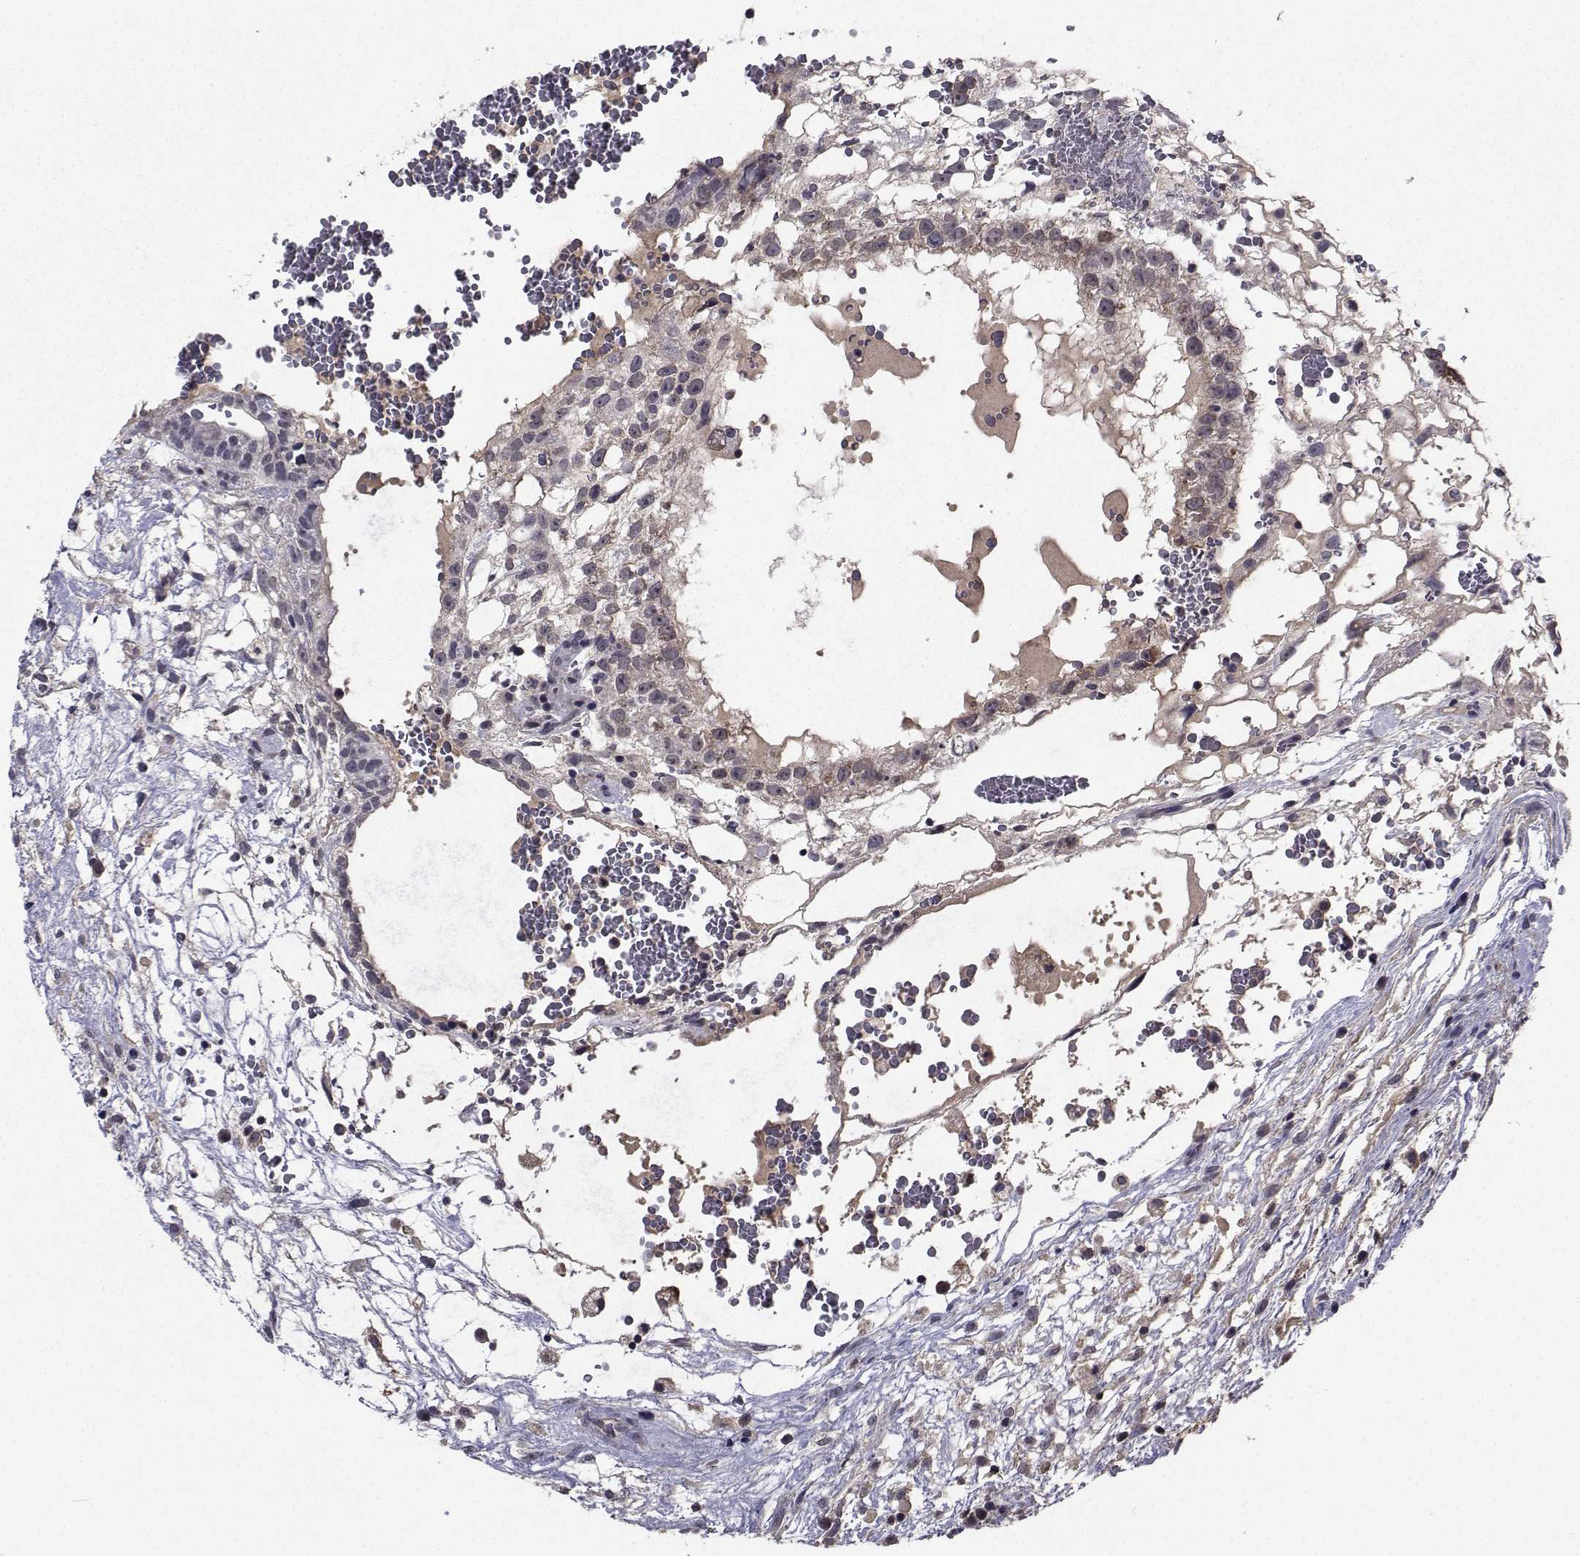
{"staining": {"intensity": "weak", "quantity": "<25%", "location": "cytoplasmic/membranous"}, "tissue": "testis cancer", "cell_type": "Tumor cells", "image_type": "cancer", "snomed": [{"axis": "morphology", "description": "Normal tissue, NOS"}, {"axis": "morphology", "description": "Carcinoma, Embryonal, NOS"}, {"axis": "topography", "description": "Testis"}], "caption": "A micrograph of human embryonal carcinoma (testis) is negative for staining in tumor cells.", "gene": "CYP2S1", "patient": {"sex": "male", "age": 32}}